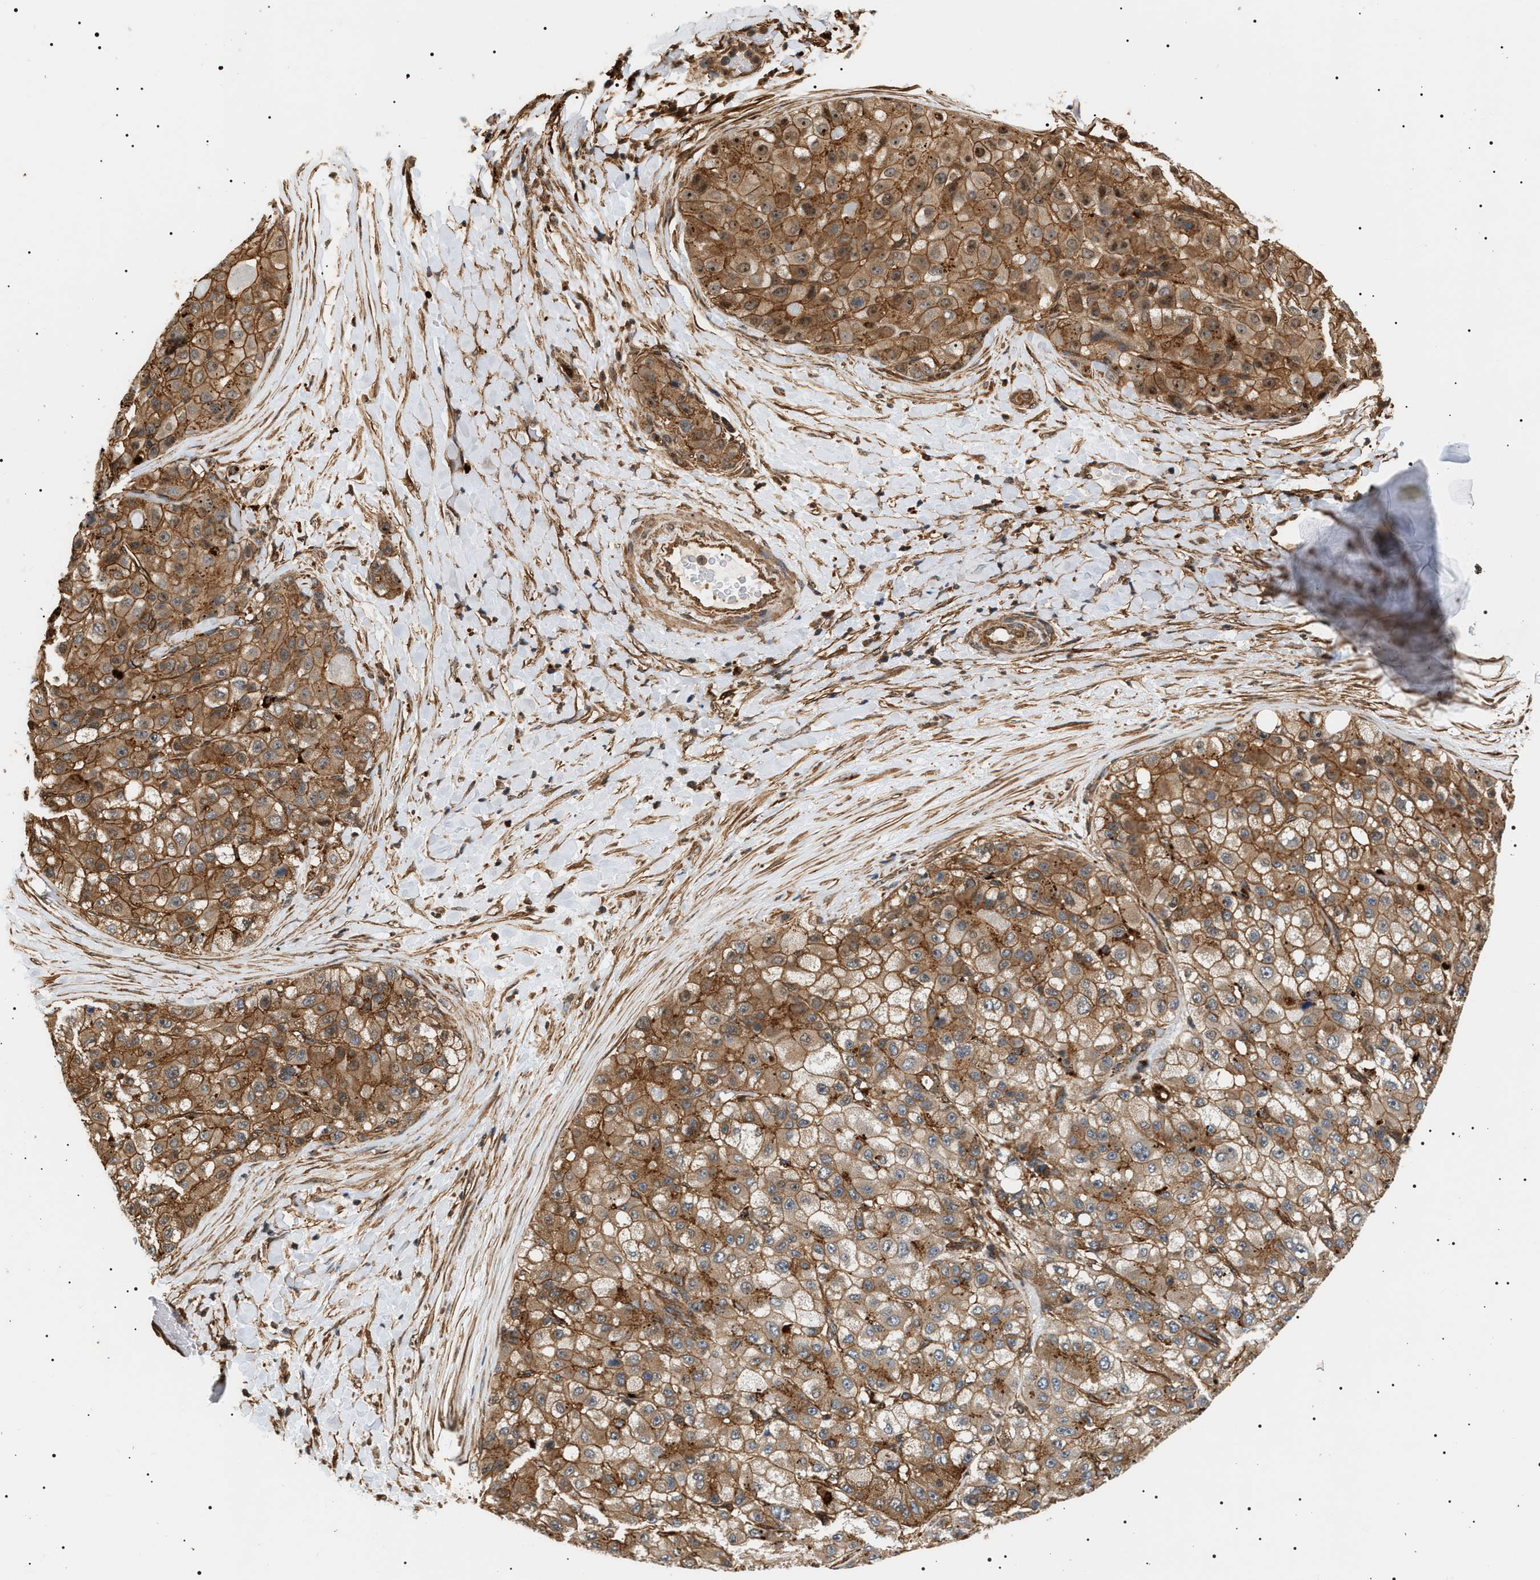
{"staining": {"intensity": "moderate", "quantity": ">75%", "location": "cytoplasmic/membranous"}, "tissue": "liver cancer", "cell_type": "Tumor cells", "image_type": "cancer", "snomed": [{"axis": "morphology", "description": "Carcinoma, Hepatocellular, NOS"}, {"axis": "topography", "description": "Liver"}], "caption": "IHC of liver hepatocellular carcinoma shows medium levels of moderate cytoplasmic/membranous staining in approximately >75% of tumor cells. Nuclei are stained in blue.", "gene": "SH3GLB2", "patient": {"sex": "male", "age": 80}}